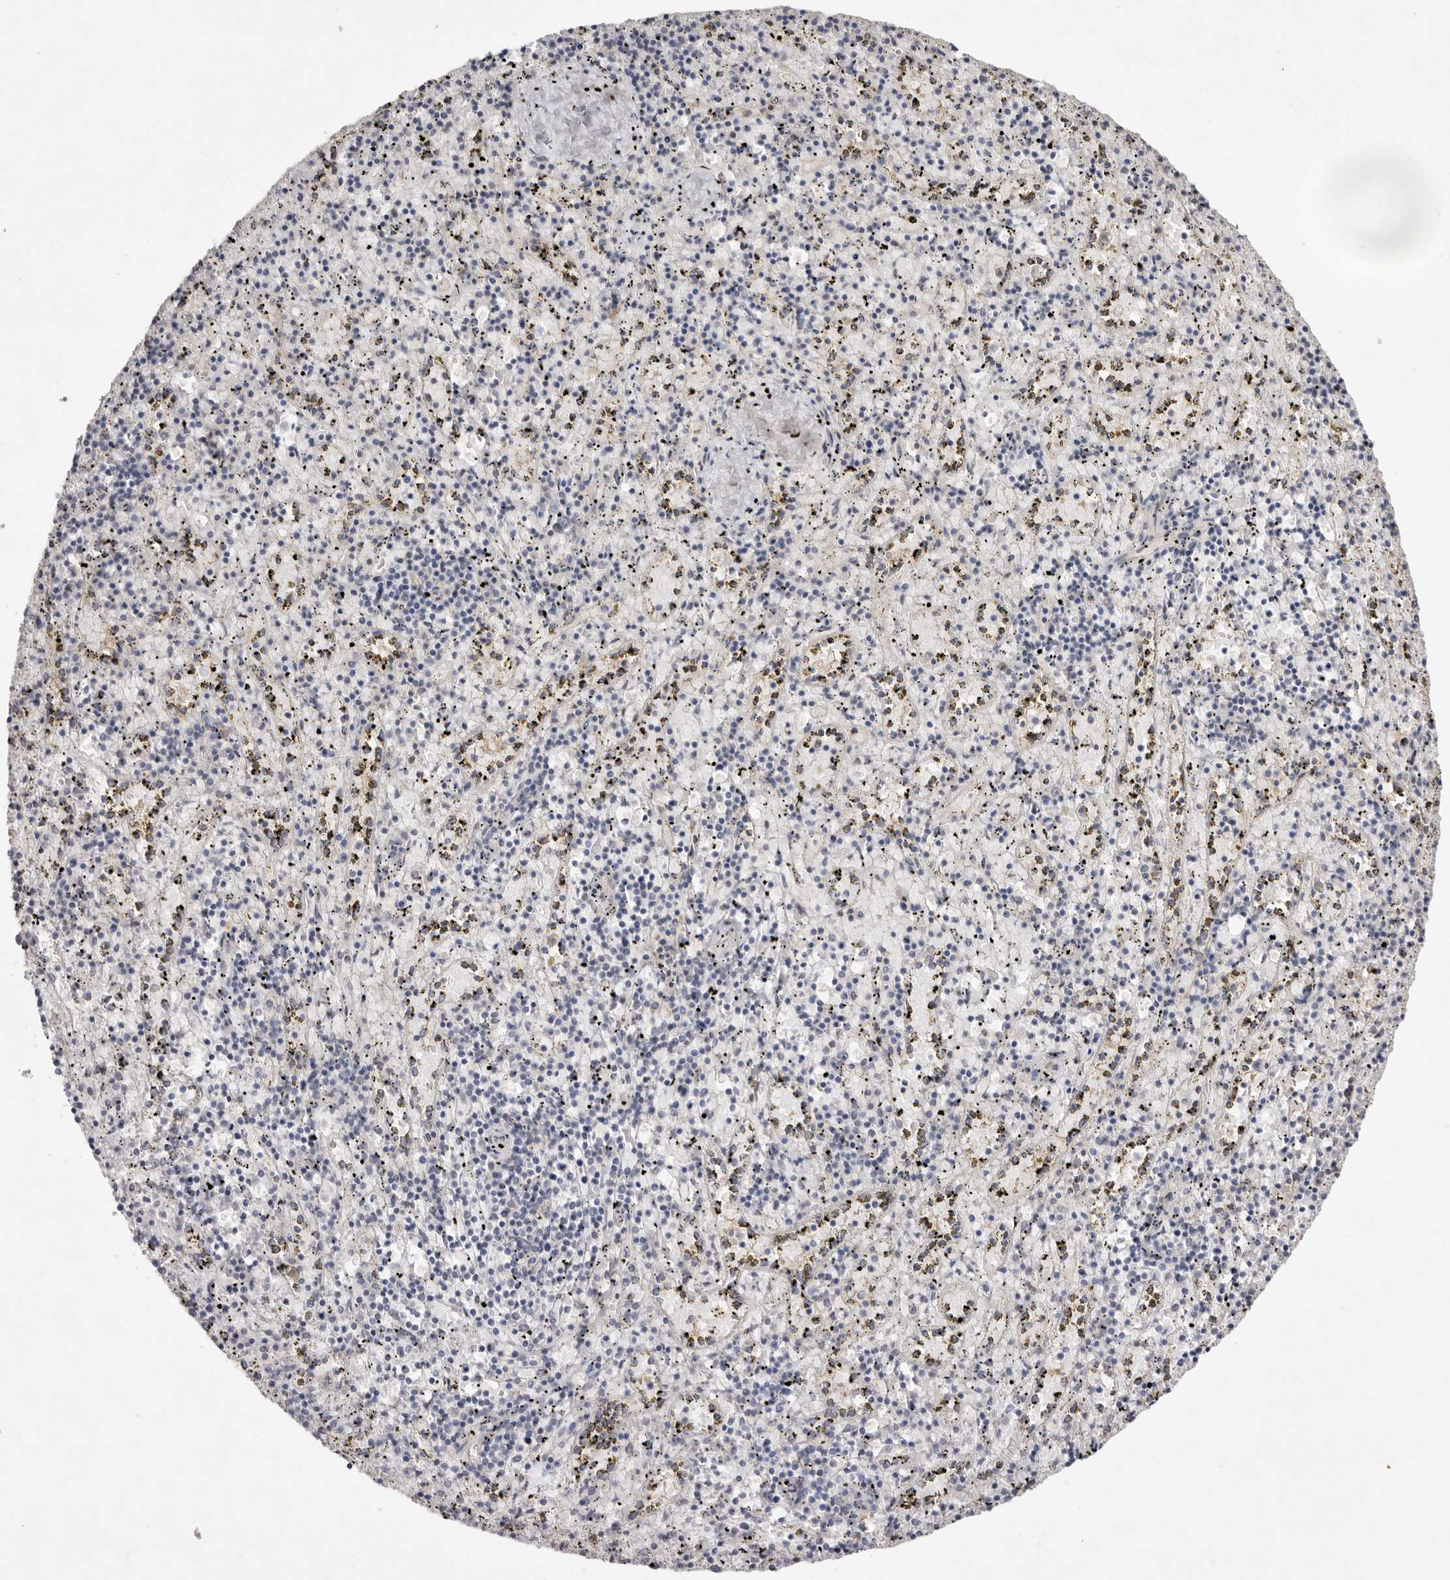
{"staining": {"intensity": "negative", "quantity": "none", "location": "none"}, "tissue": "spleen", "cell_type": "Cells in red pulp", "image_type": "normal", "snomed": [{"axis": "morphology", "description": "Normal tissue, NOS"}, {"axis": "topography", "description": "Spleen"}], "caption": "Immunohistochemical staining of benign spleen reveals no significant positivity in cells in red pulp. The staining is performed using DAB brown chromogen with nuclei counter-stained in using hematoxylin.", "gene": "TADA1", "patient": {"sex": "male", "age": 11}}